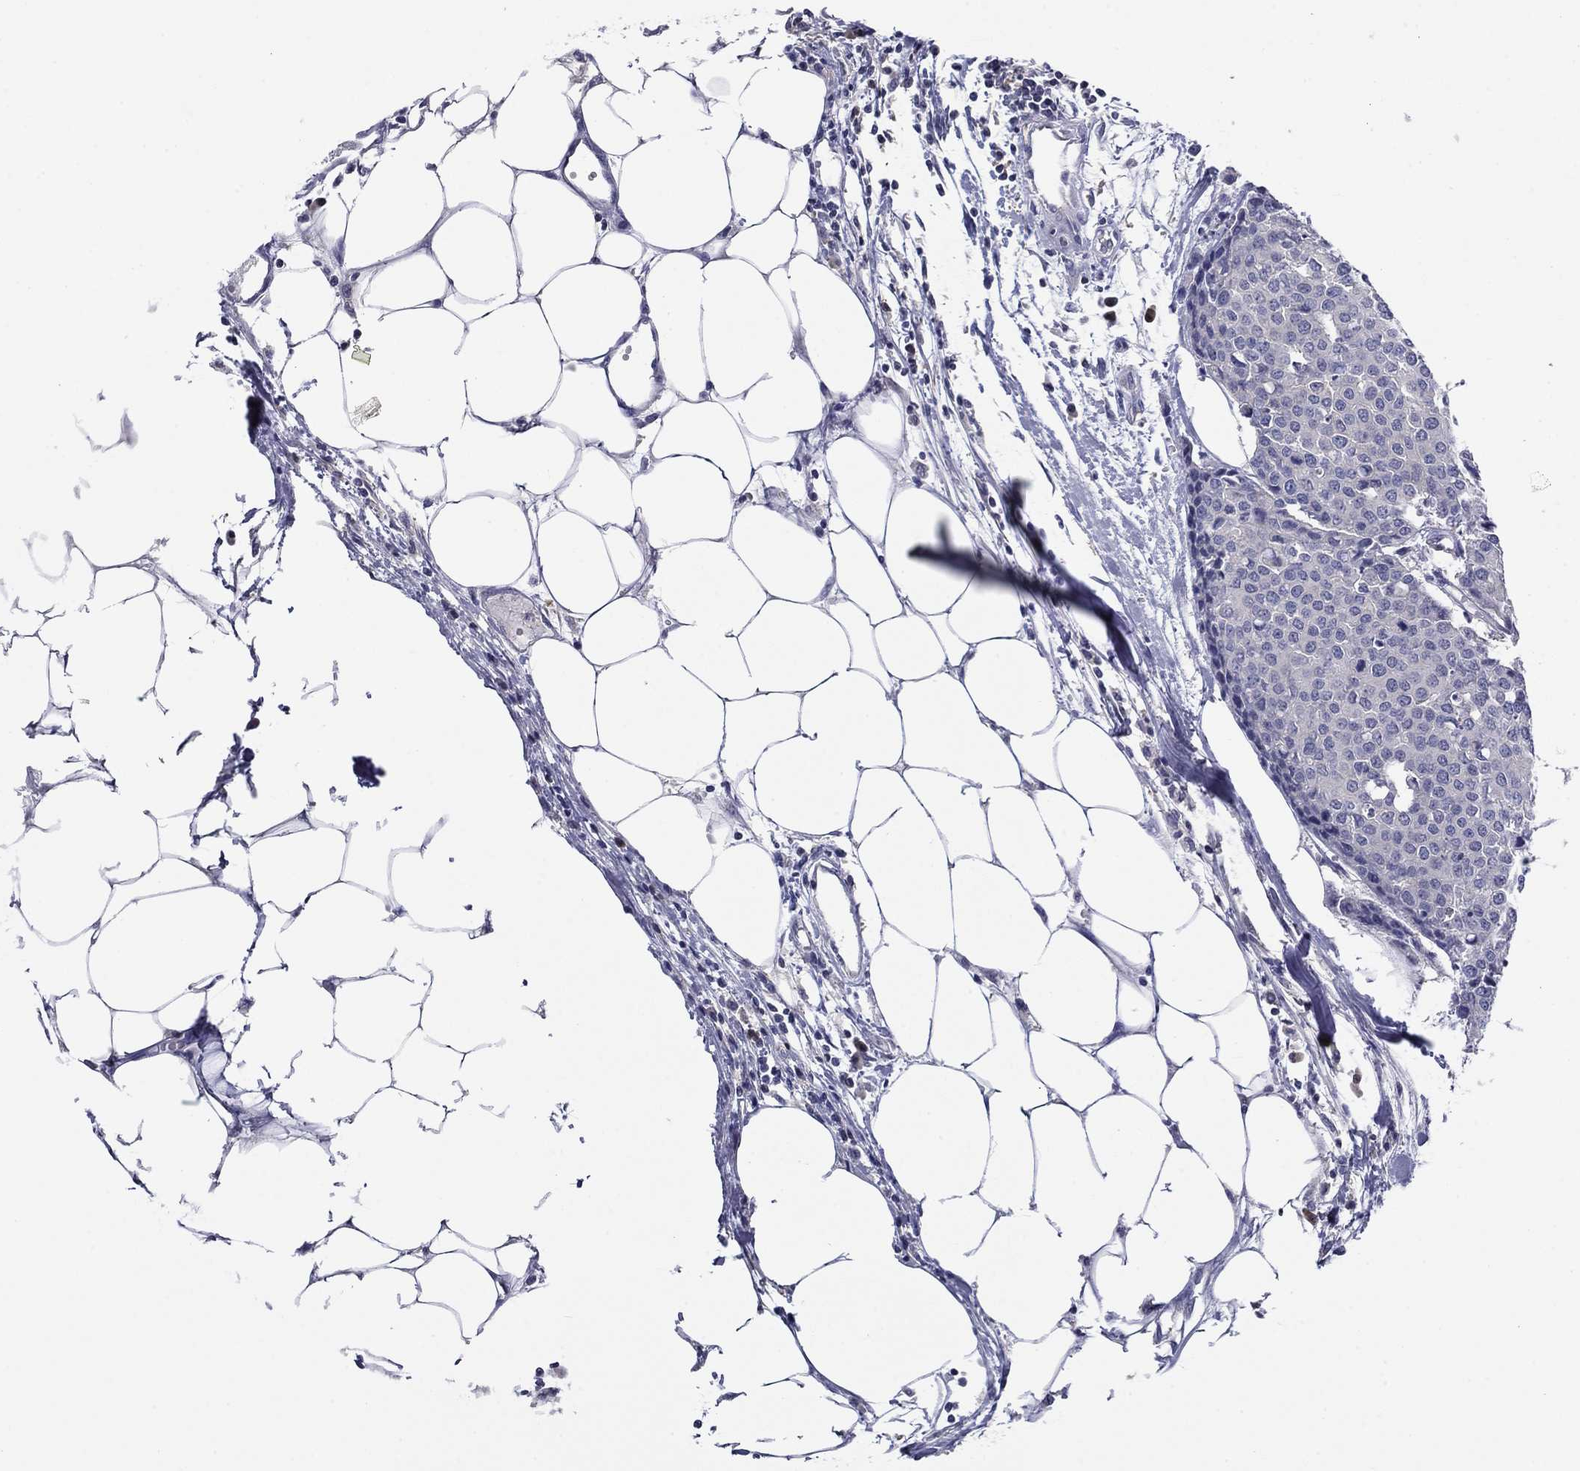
{"staining": {"intensity": "negative", "quantity": "none", "location": "none"}, "tissue": "carcinoid", "cell_type": "Tumor cells", "image_type": "cancer", "snomed": [{"axis": "morphology", "description": "Carcinoid, malignant, NOS"}, {"axis": "topography", "description": "Colon"}], "caption": "This is an IHC photomicrograph of malignant carcinoid. There is no positivity in tumor cells.", "gene": "POU2F2", "patient": {"sex": "male", "age": 81}}